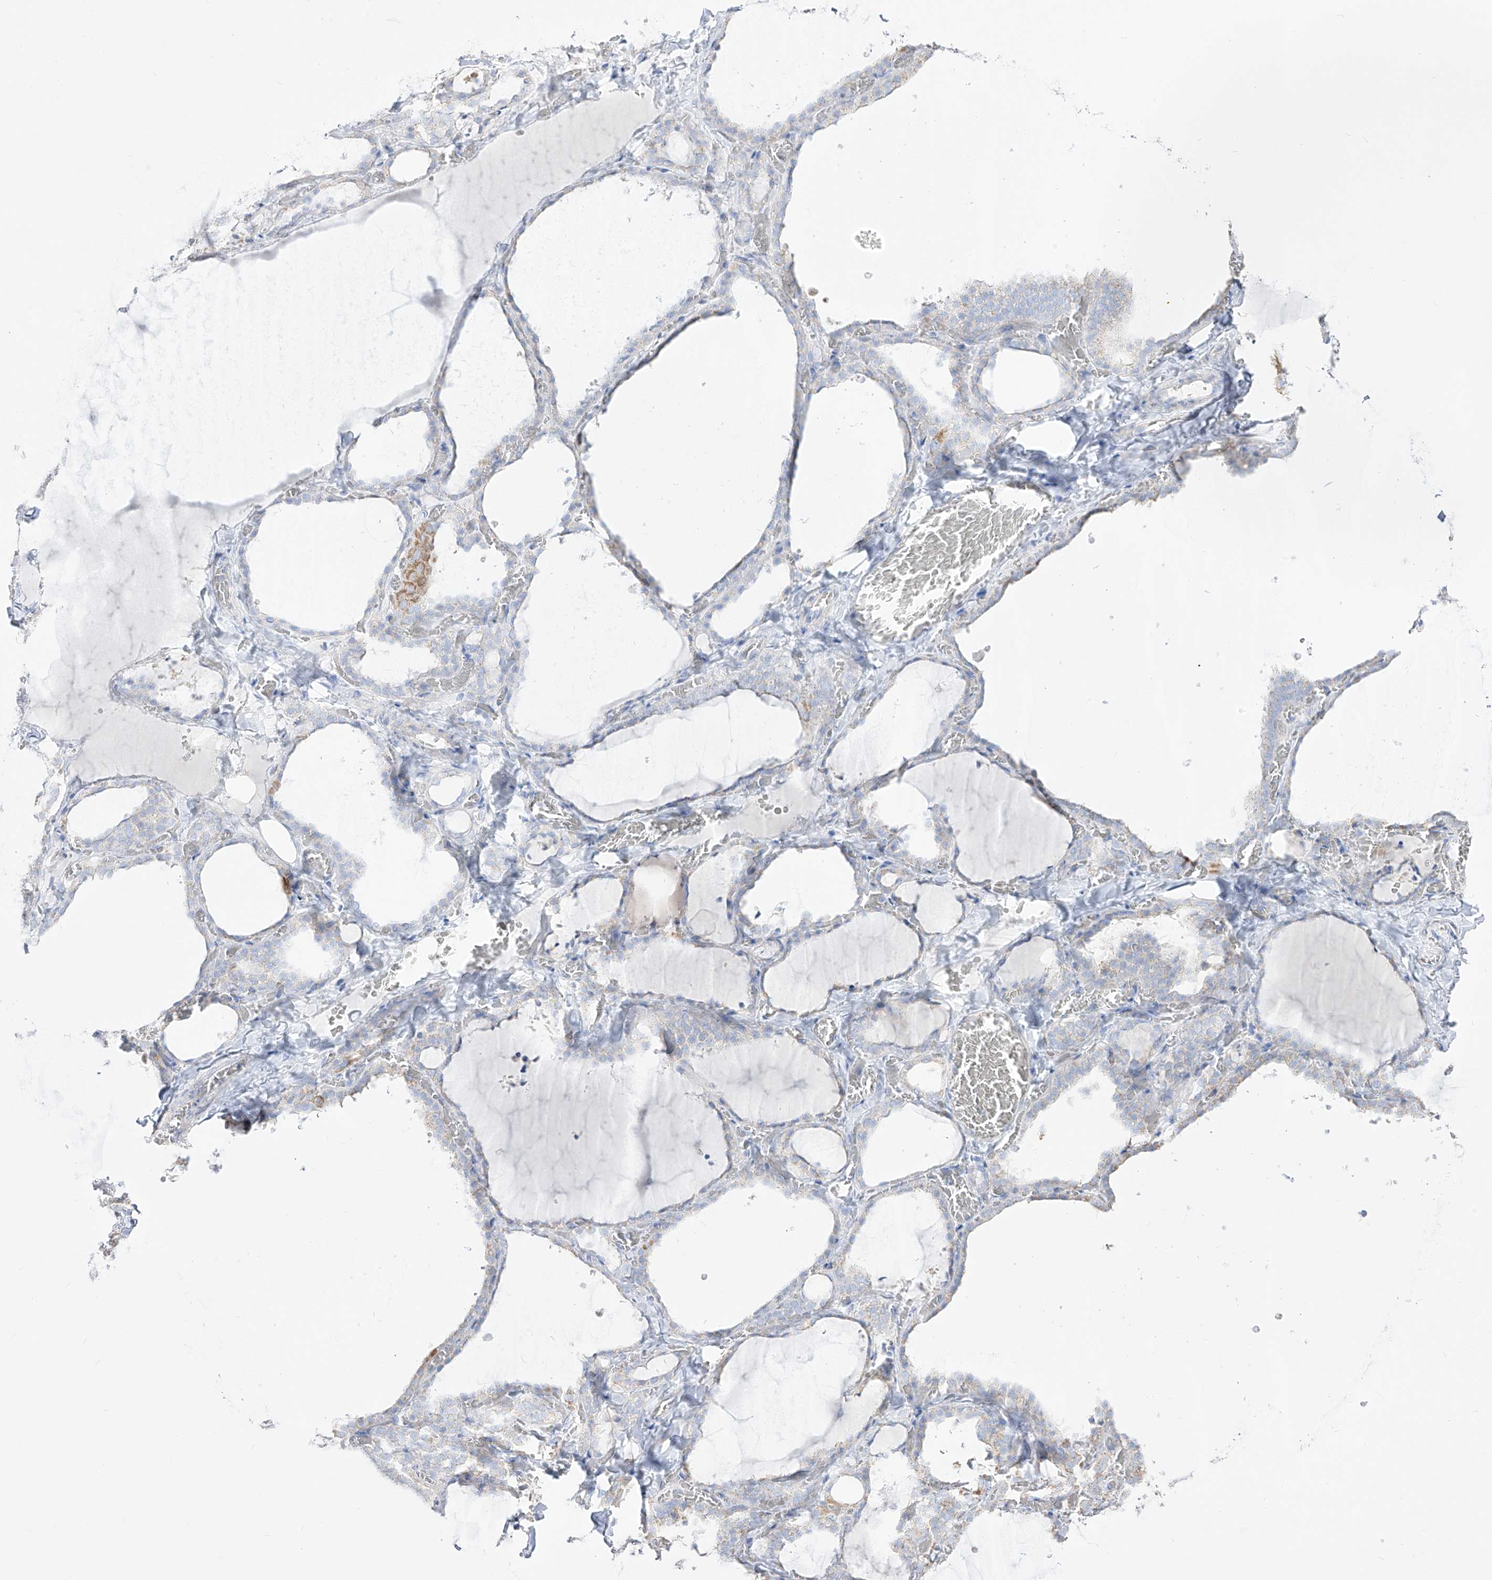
{"staining": {"intensity": "weak", "quantity": "<25%", "location": "cytoplasmic/membranous"}, "tissue": "thyroid gland", "cell_type": "Glandular cells", "image_type": "normal", "snomed": [{"axis": "morphology", "description": "Normal tissue, NOS"}, {"axis": "topography", "description": "Thyroid gland"}], "caption": "The image displays no significant staining in glandular cells of thyroid gland.", "gene": "RCHY1", "patient": {"sex": "female", "age": 22}}